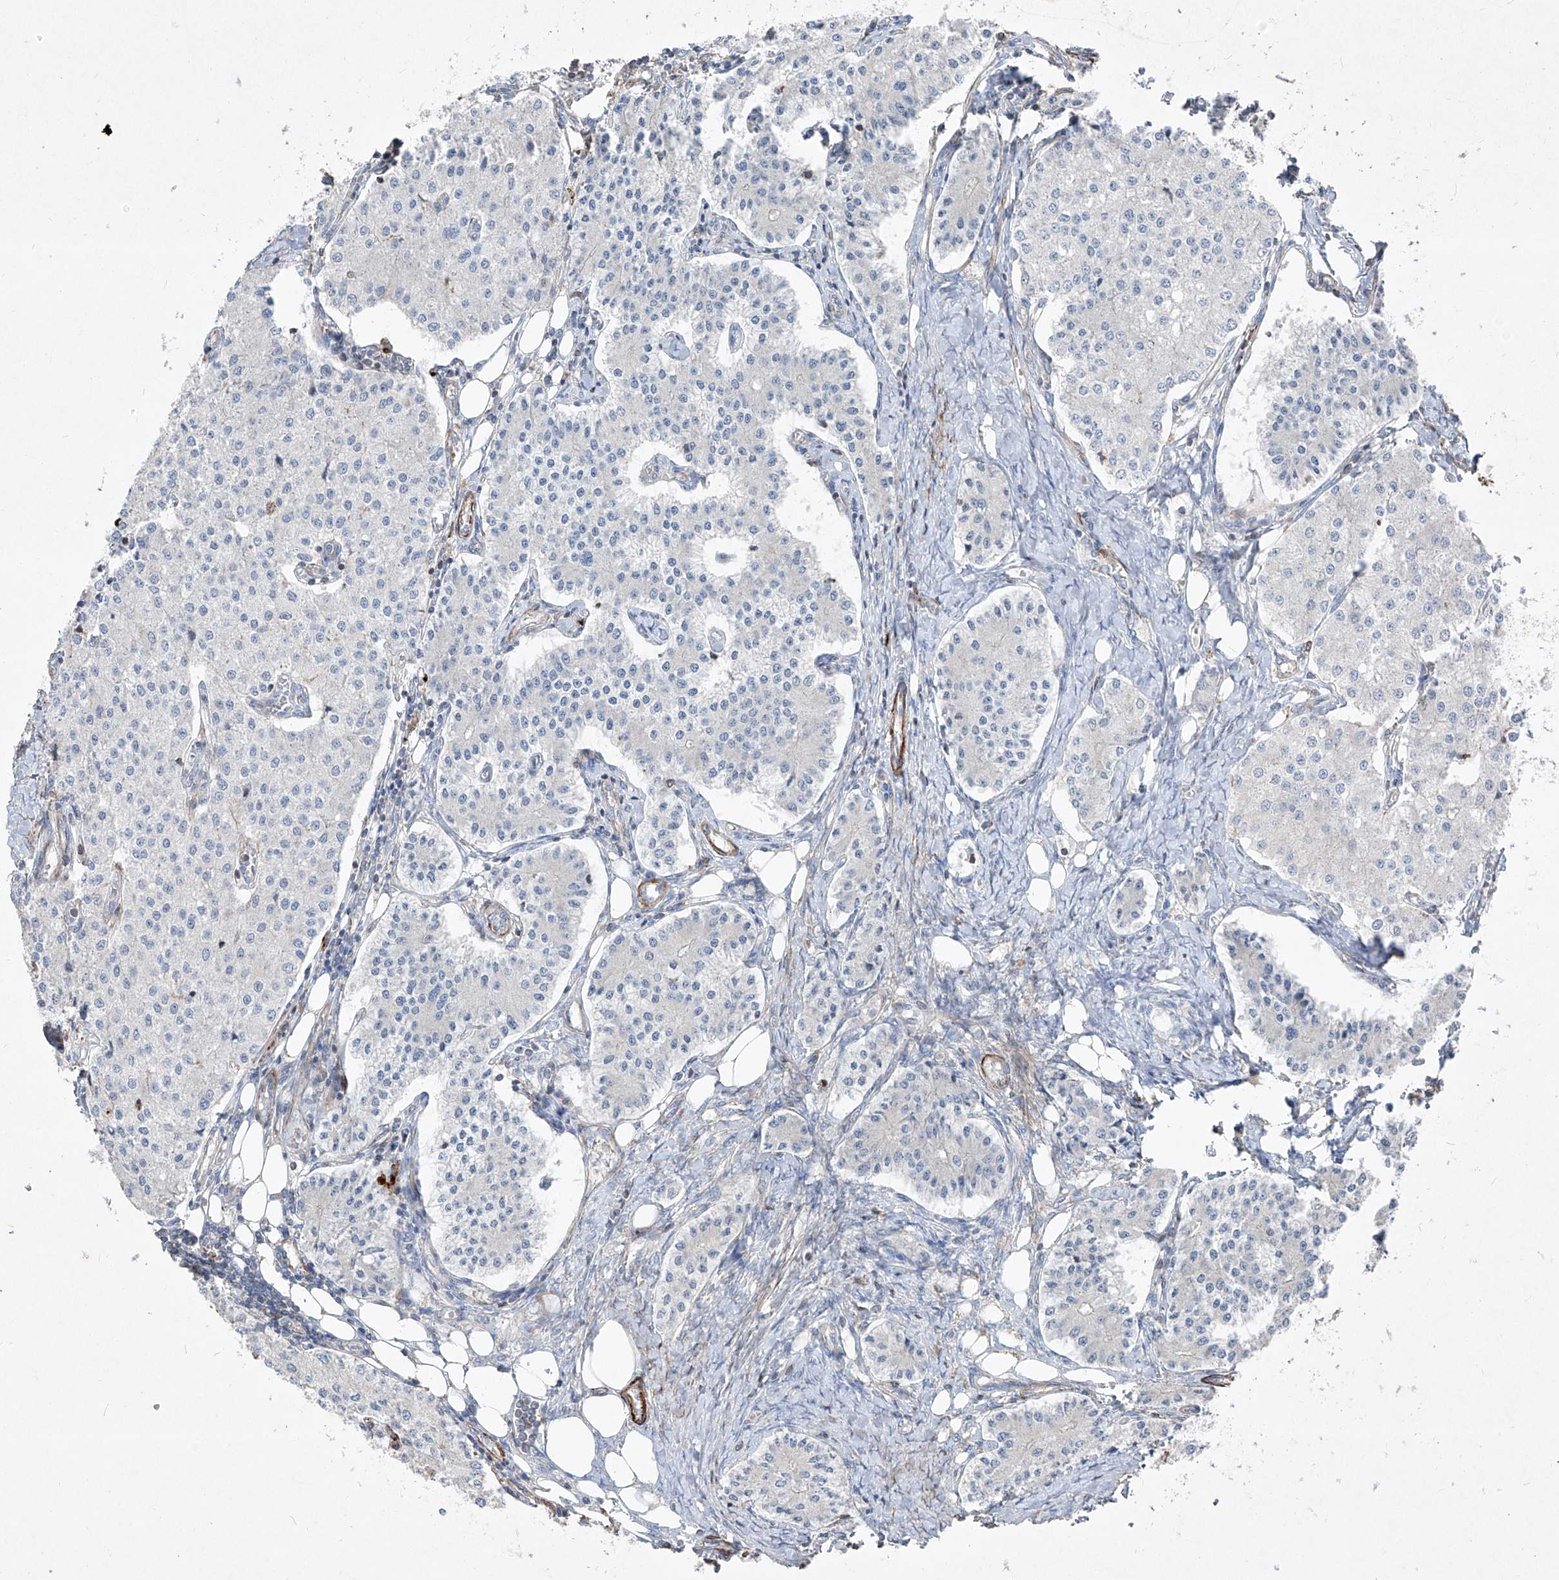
{"staining": {"intensity": "negative", "quantity": "none", "location": "none"}, "tissue": "carcinoid", "cell_type": "Tumor cells", "image_type": "cancer", "snomed": [{"axis": "morphology", "description": "Carcinoid, malignant, NOS"}, {"axis": "topography", "description": "Colon"}], "caption": "This micrograph is of carcinoid stained with immunohistochemistry to label a protein in brown with the nuclei are counter-stained blue. There is no positivity in tumor cells.", "gene": "UFD1", "patient": {"sex": "female", "age": 52}}